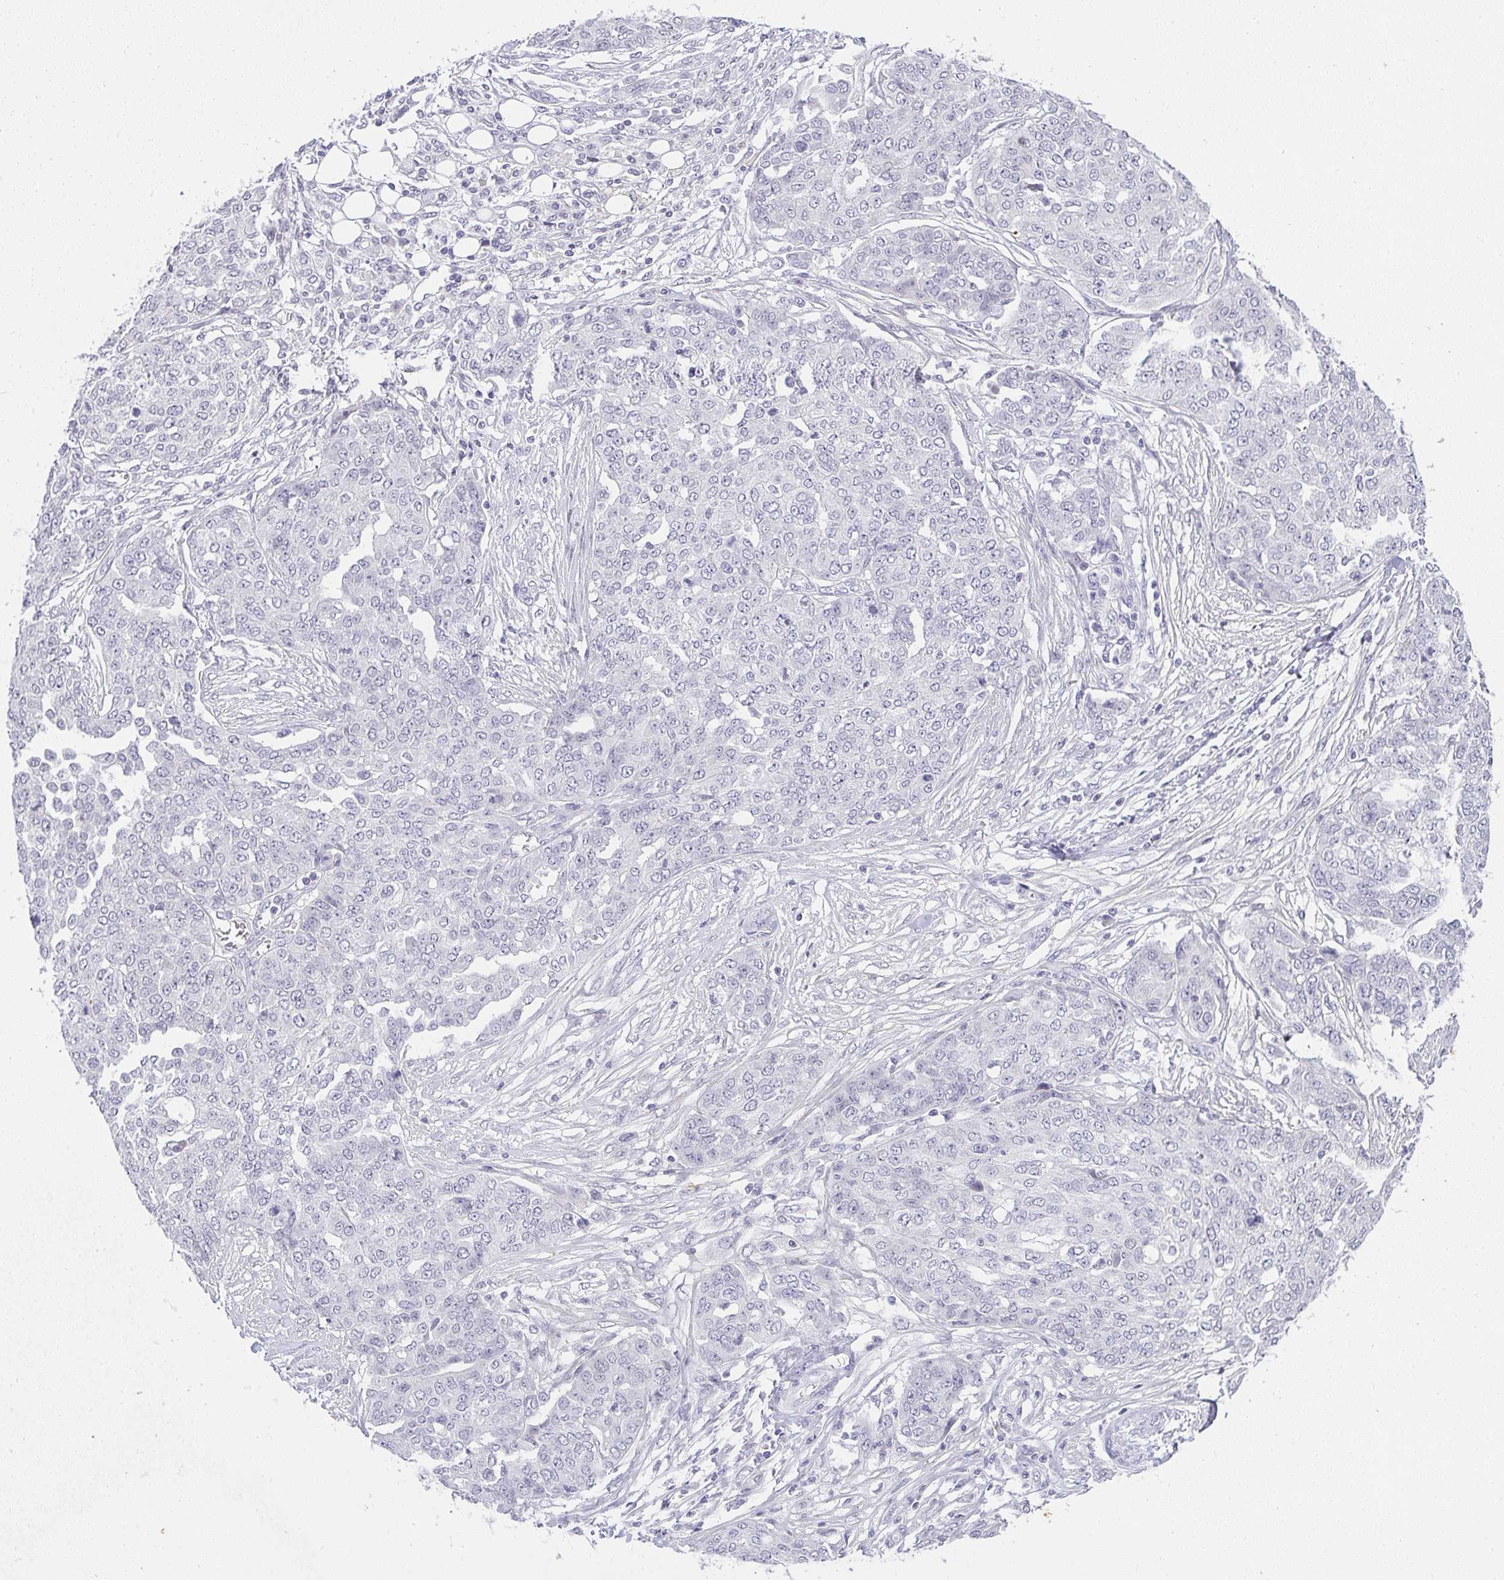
{"staining": {"intensity": "negative", "quantity": "none", "location": "none"}, "tissue": "ovarian cancer", "cell_type": "Tumor cells", "image_type": "cancer", "snomed": [{"axis": "morphology", "description": "Cystadenocarcinoma, serous, NOS"}, {"axis": "topography", "description": "Soft tissue"}, {"axis": "topography", "description": "Ovary"}], "caption": "Histopathology image shows no protein expression in tumor cells of ovarian cancer tissue. (DAB immunohistochemistry (IHC) visualized using brightfield microscopy, high magnification).", "gene": "CACNA1S", "patient": {"sex": "female", "age": 57}}